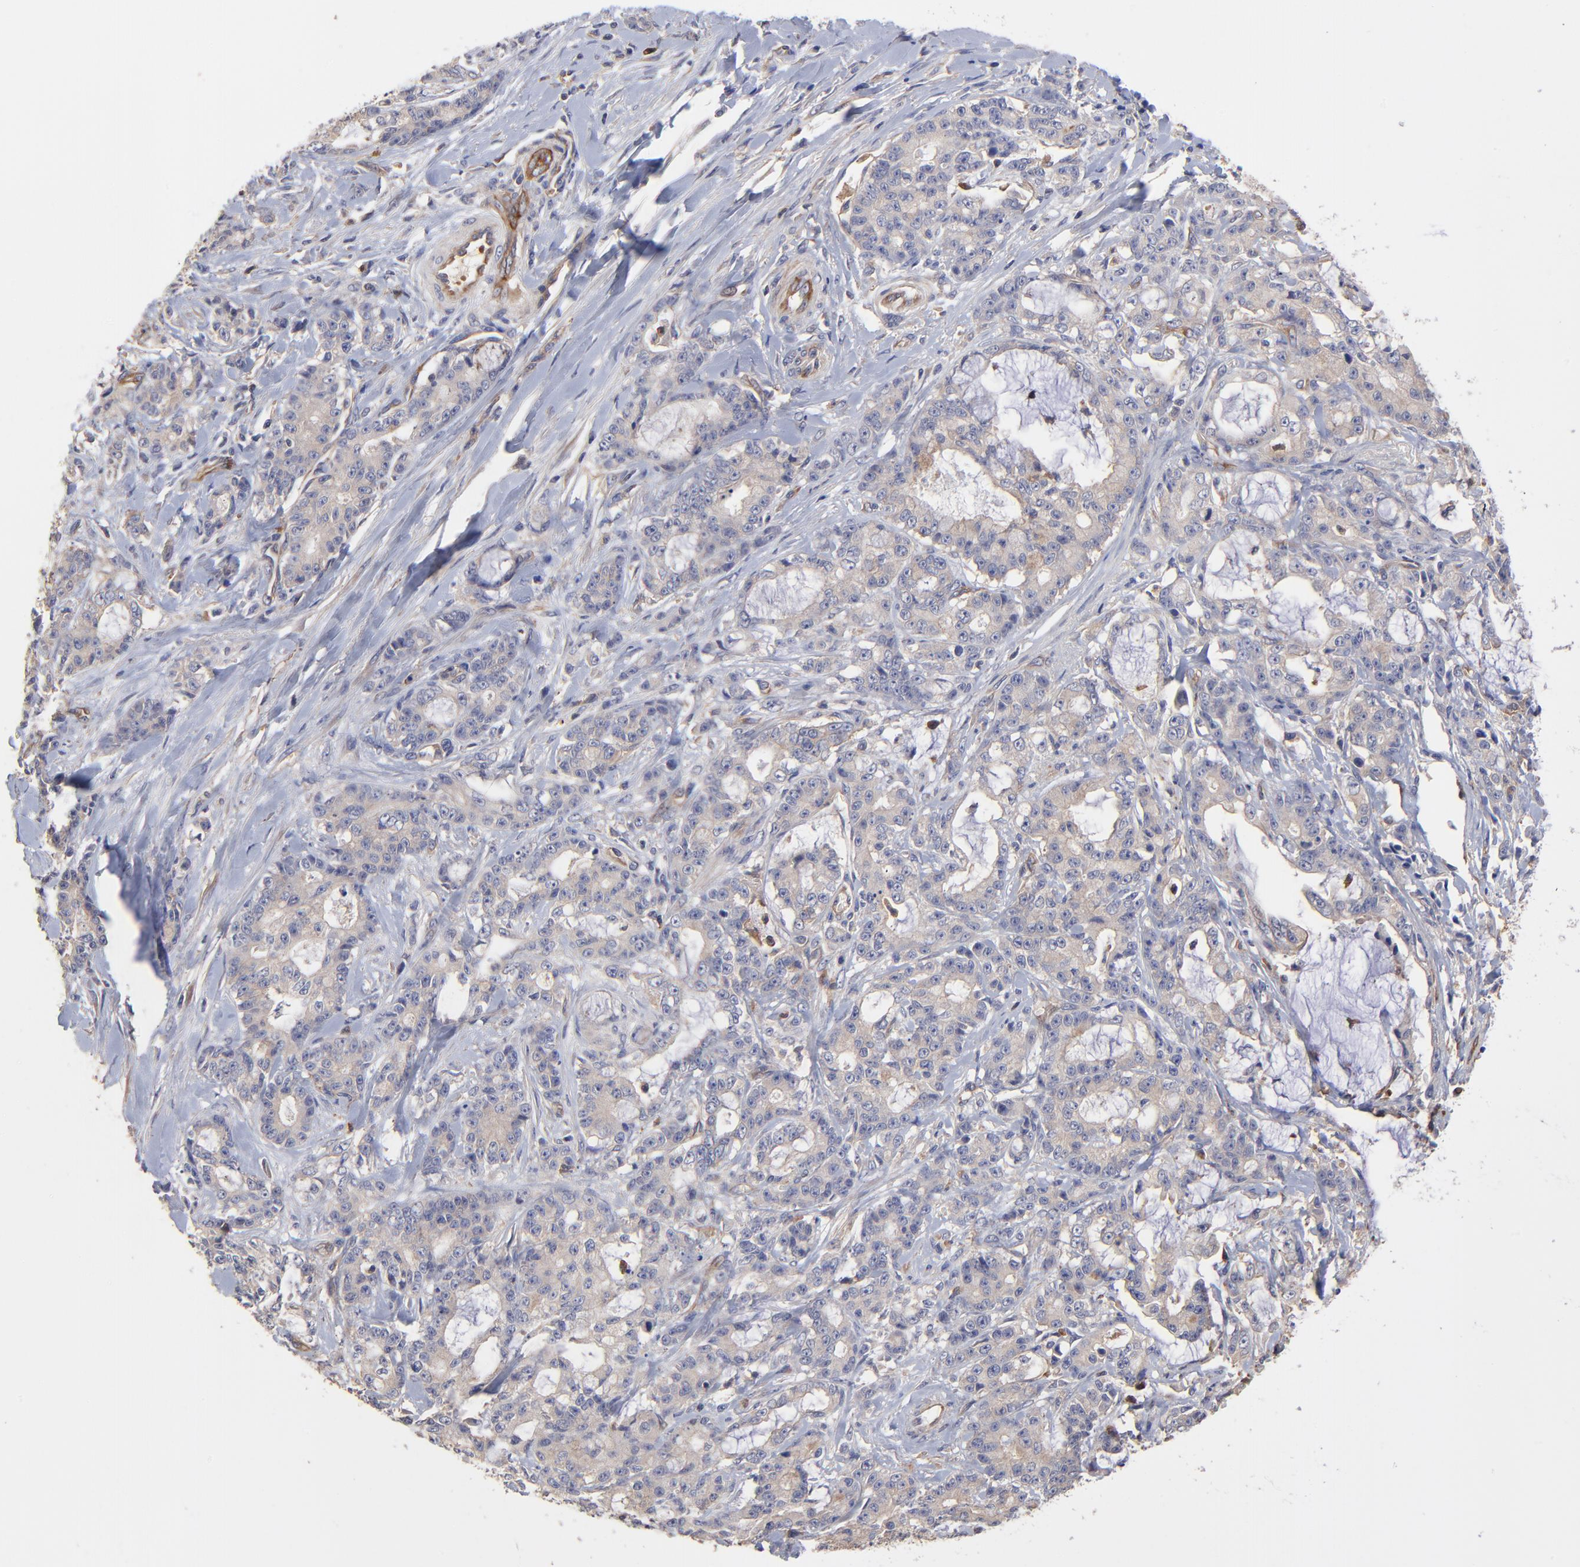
{"staining": {"intensity": "weak", "quantity": "<25%", "location": "cytoplasmic/membranous"}, "tissue": "pancreatic cancer", "cell_type": "Tumor cells", "image_type": "cancer", "snomed": [{"axis": "morphology", "description": "Adenocarcinoma, NOS"}, {"axis": "topography", "description": "Pancreas"}], "caption": "Human pancreatic adenocarcinoma stained for a protein using immunohistochemistry (IHC) reveals no staining in tumor cells.", "gene": "ASB7", "patient": {"sex": "female", "age": 73}}